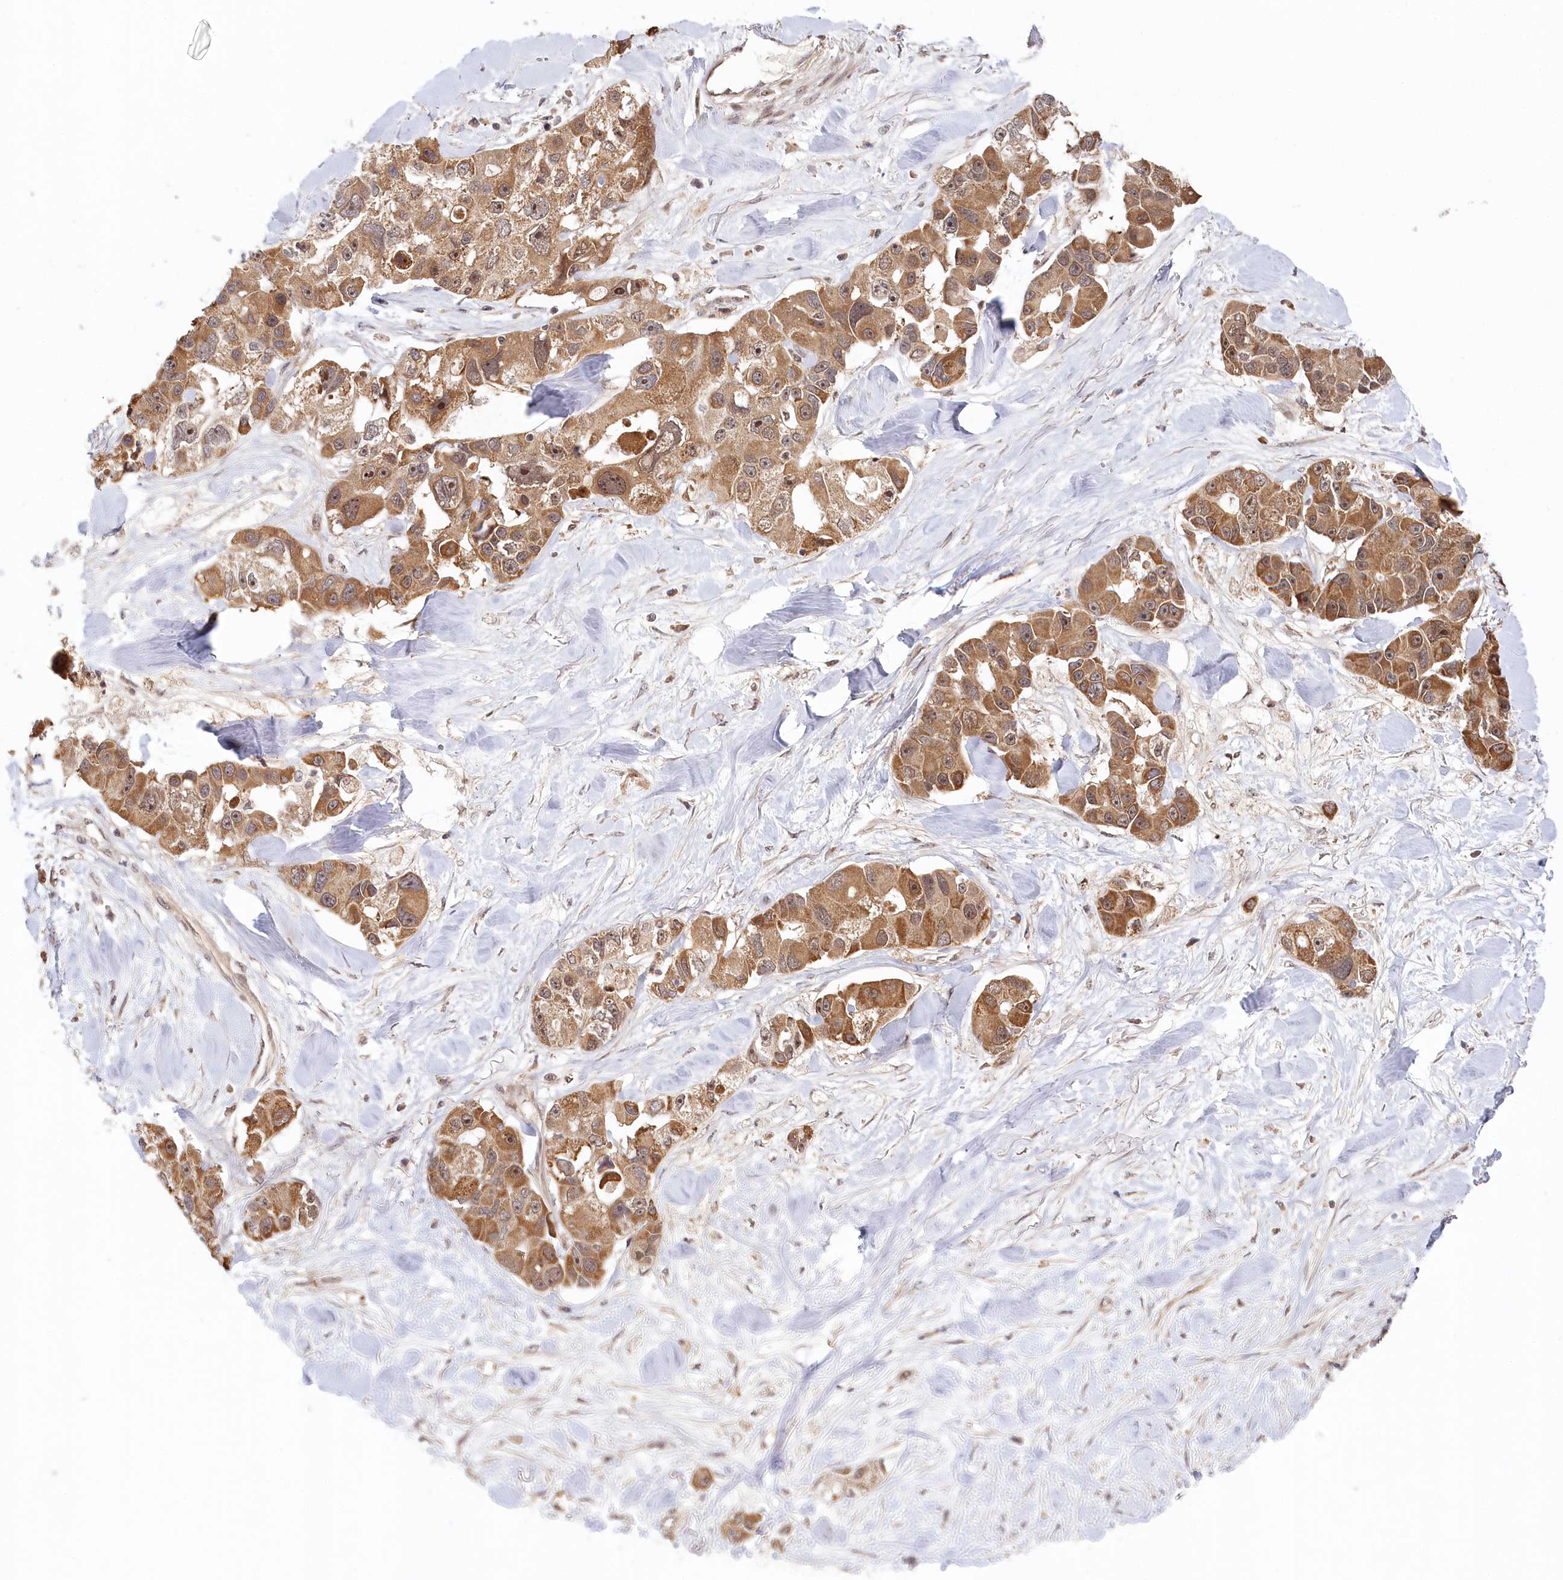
{"staining": {"intensity": "moderate", "quantity": ">75%", "location": "cytoplasmic/membranous"}, "tissue": "lung cancer", "cell_type": "Tumor cells", "image_type": "cancer", "snomed": [{"axis": "morphology", "description": "Adenocarcinoma, NOS"}, {"axis": "topography", "description": "Lung"}], "caption": "A brown stain highlights moderate cytoplasmic/membranous positivity of a protein in lung adenocarcinoma tumor cells.", "gene": "WAPL", "patient": {"sex": "female", "age": 54}}